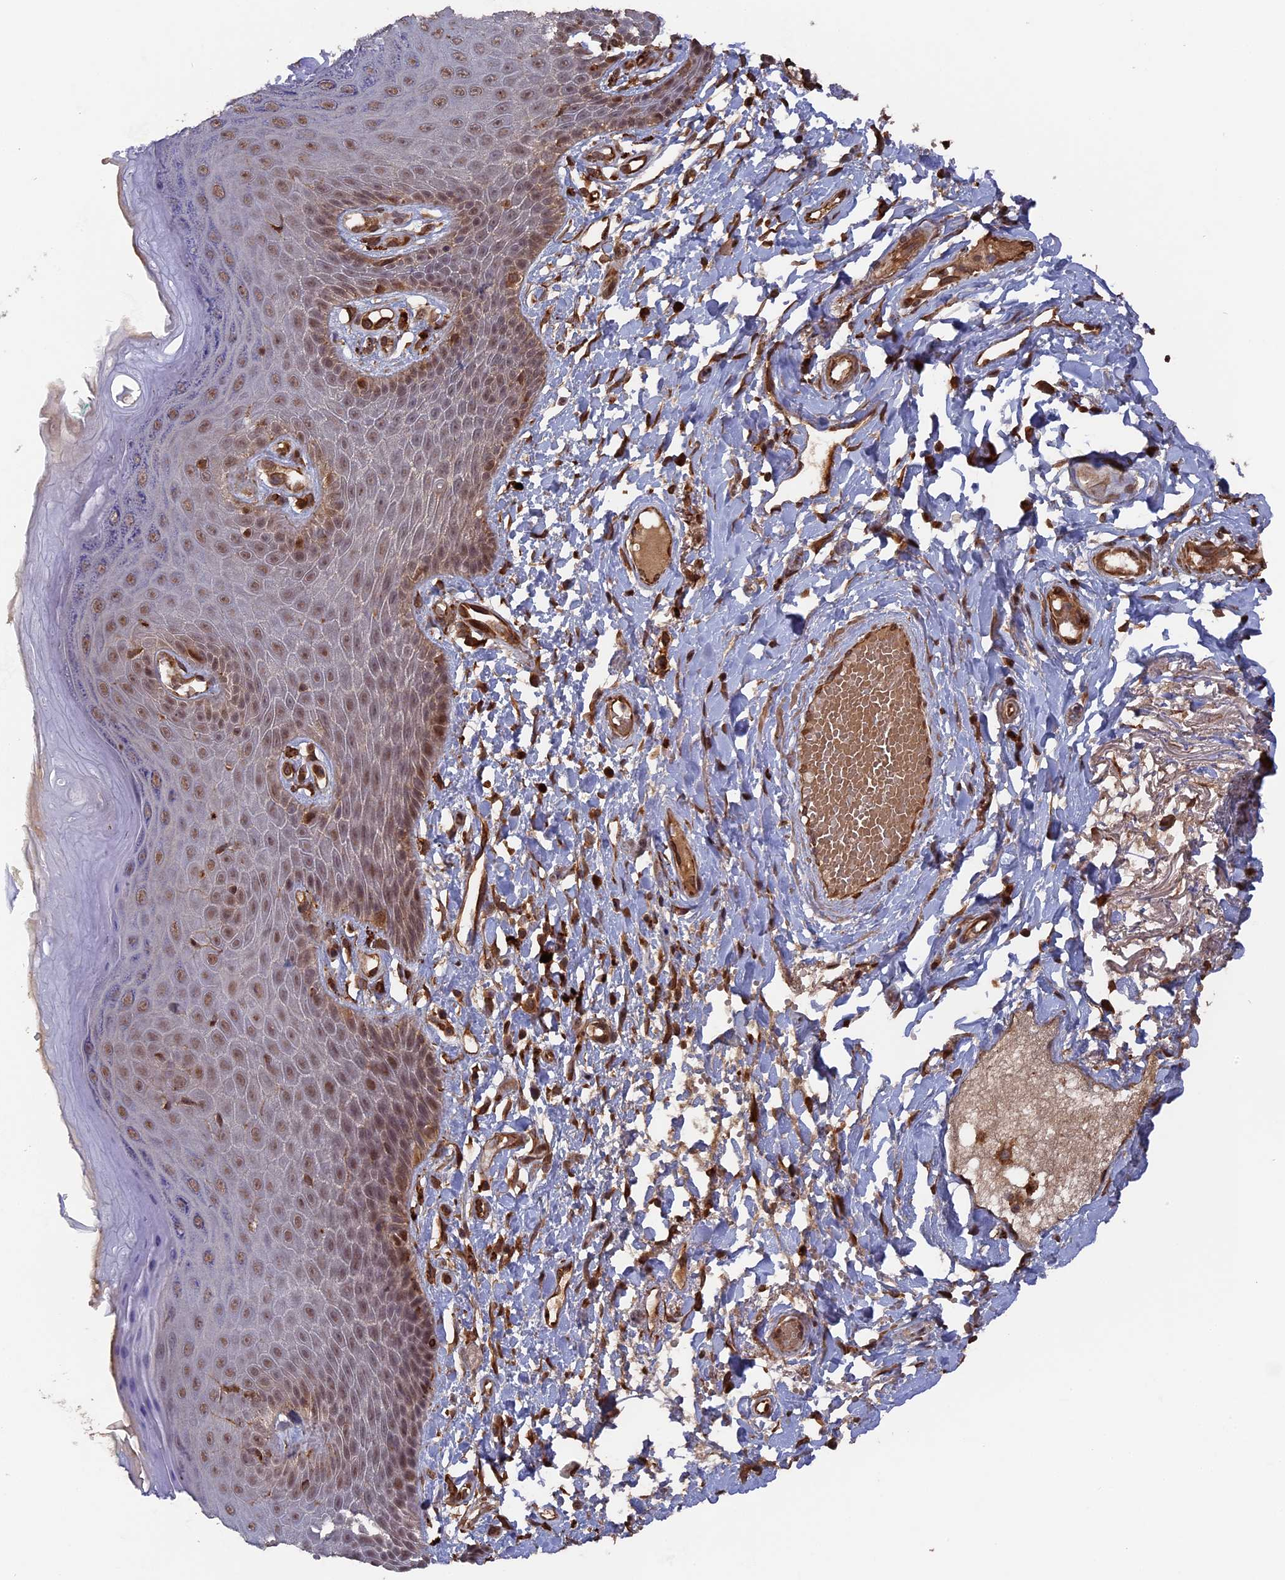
{"staining": {"intensity": "weak", "quantity": ">75%", "location": "nuclear"}, "tissue": "skin", "cell_type": "Epidermal cells", "image_type": "normal", "snomed": [{"axis": "morphology", "description": "Normal tissue, NOS"}, {"axis": "topography", "description": "Anal"}], "caption": "Weak nuclear protein positivity is identified in approximately >75% of epidermal cells in skin. The protein of interest is stained brown, and the nuclei are stained in blue (DAB IHC with brightfield microscopy, high magnification).", "gene": "TELO2", "patient": {"sex": "male", "age": 78}}